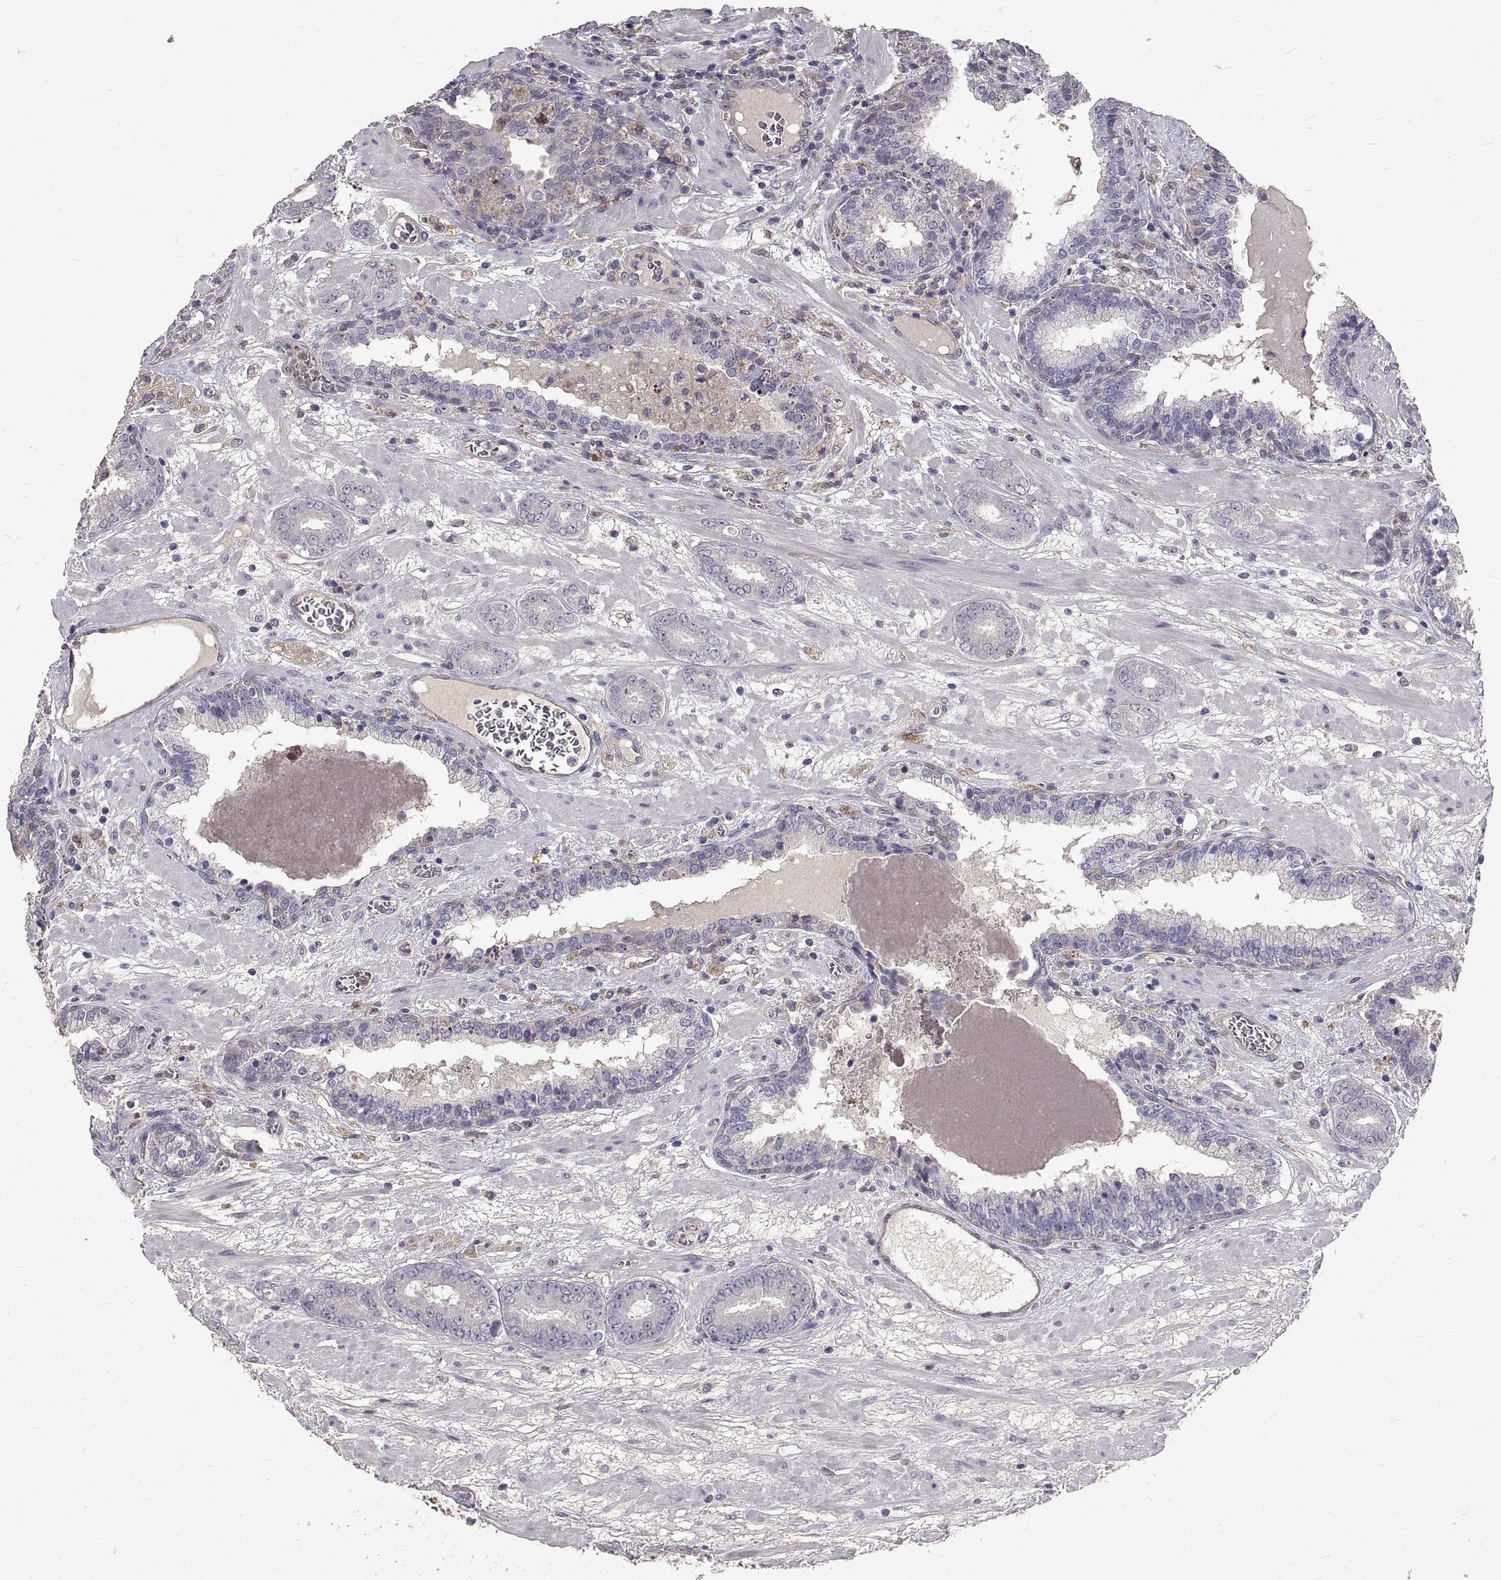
{"staining": {"intensity": "negative", "quantity": "none", "location": "none"}, "tissue": "prostate cancer", "cell_type": "Tumor cells", "image_type": "cancer", "snomed": [{"axis": "morphology", "description": "Adenocarcinoma, Low grade"}, {"axis": "topography", "description": "Prostate"}], "caption": "Low-grade adenocarcinoma (prostate) stained for a protein using immunohistochemistry reveals no positivity tumor cells.", "gene": "PEA15", "patient": {"sex": "male", "age": 60}}